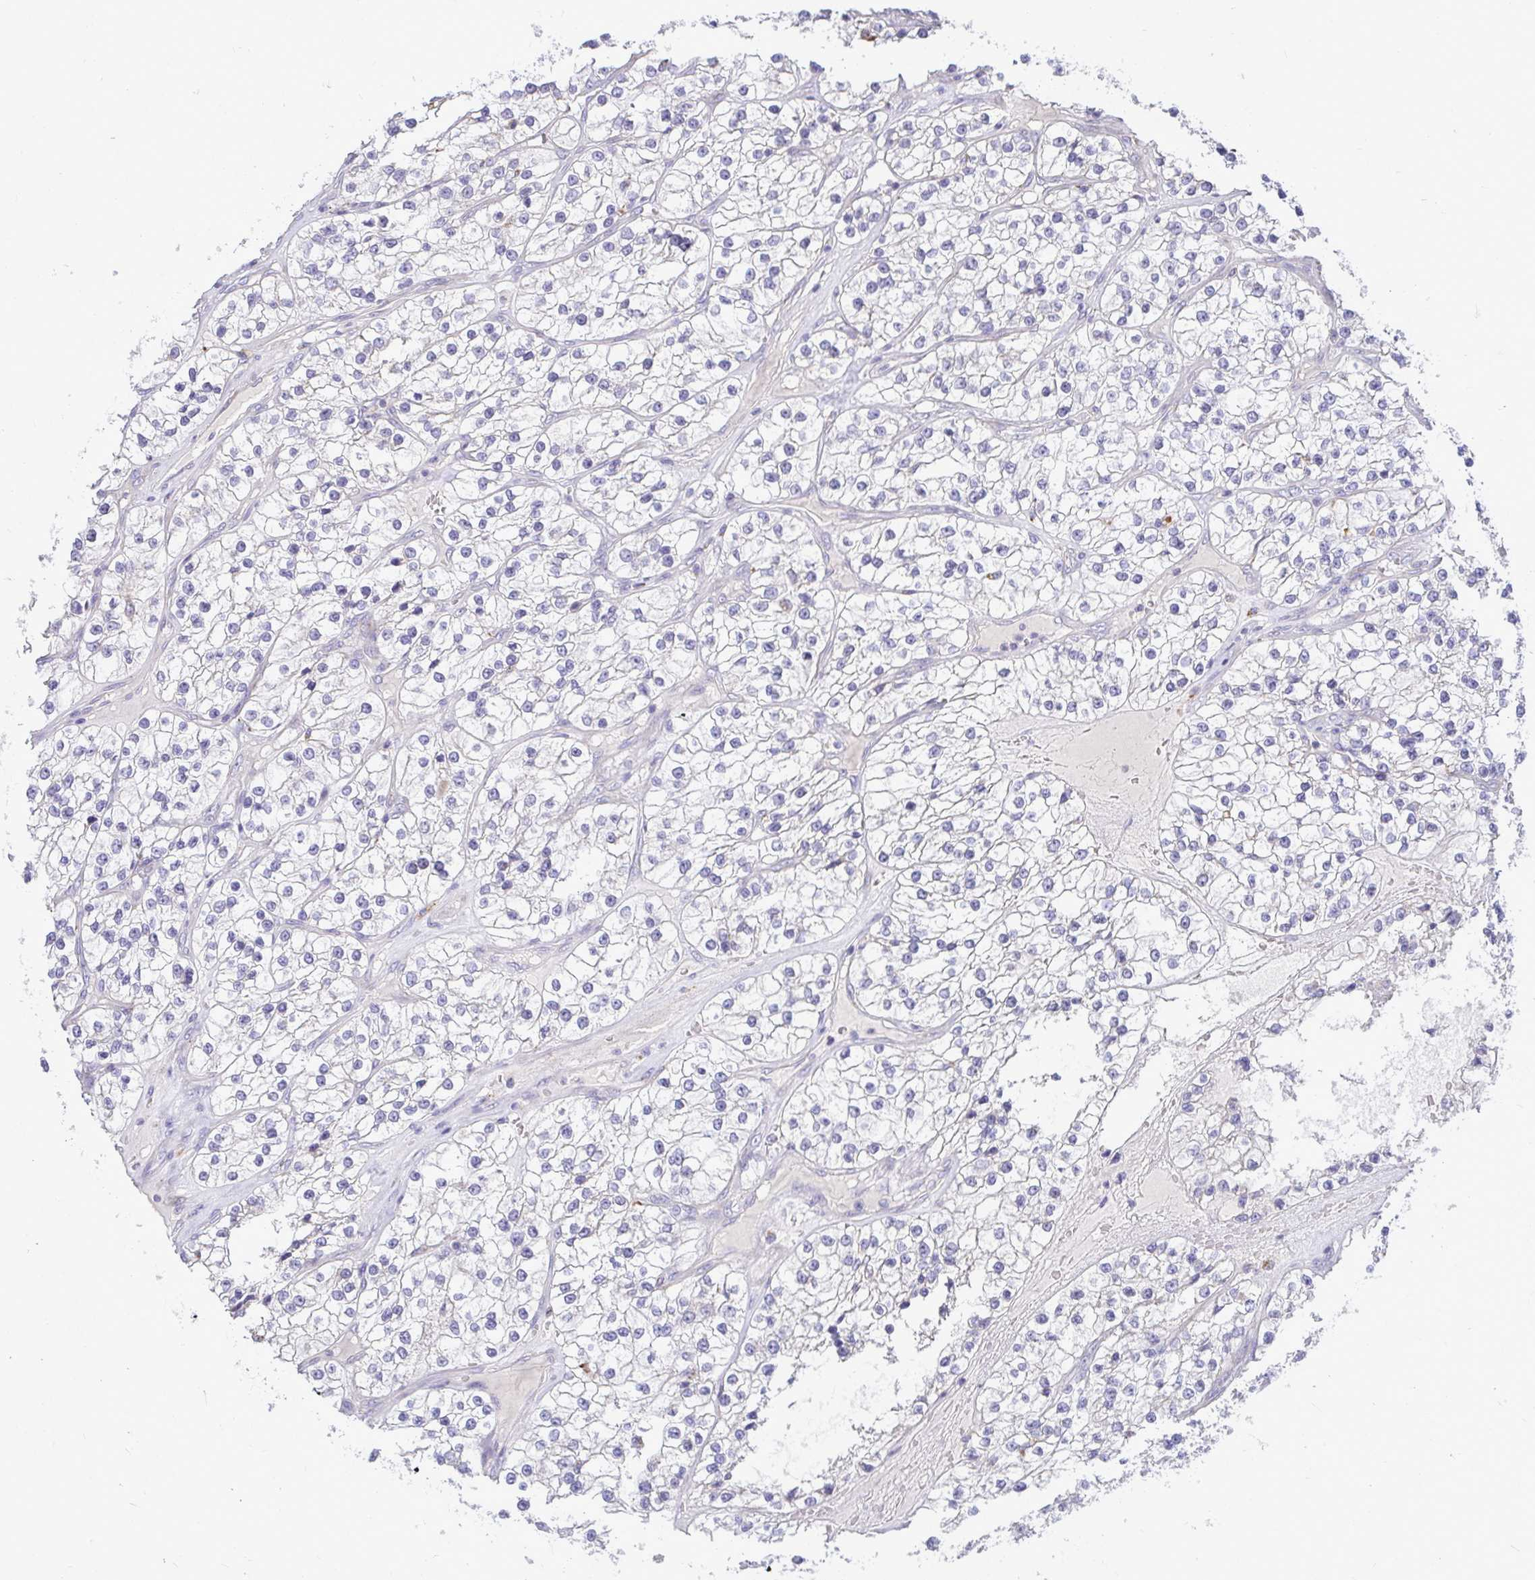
{"staining": {"intensity": "negative", "quantity": "none", "location": "none"}, "tissue": "renal cancer", "cell_type": "Tumor cells", "image_type": "cancer", "snomed": [{"axis": "morphology", "description": "Adenocarcinoma, NOS"}, {"axis": "topography", "description": "Kidney"}], "caption": "Immunohistochemical staining of human renal cancer (adenocarcinoma) exhibits no significant expression in tumor cells.", "gene": "PKN3", "patient": {"sex": "female", "age": 57}}